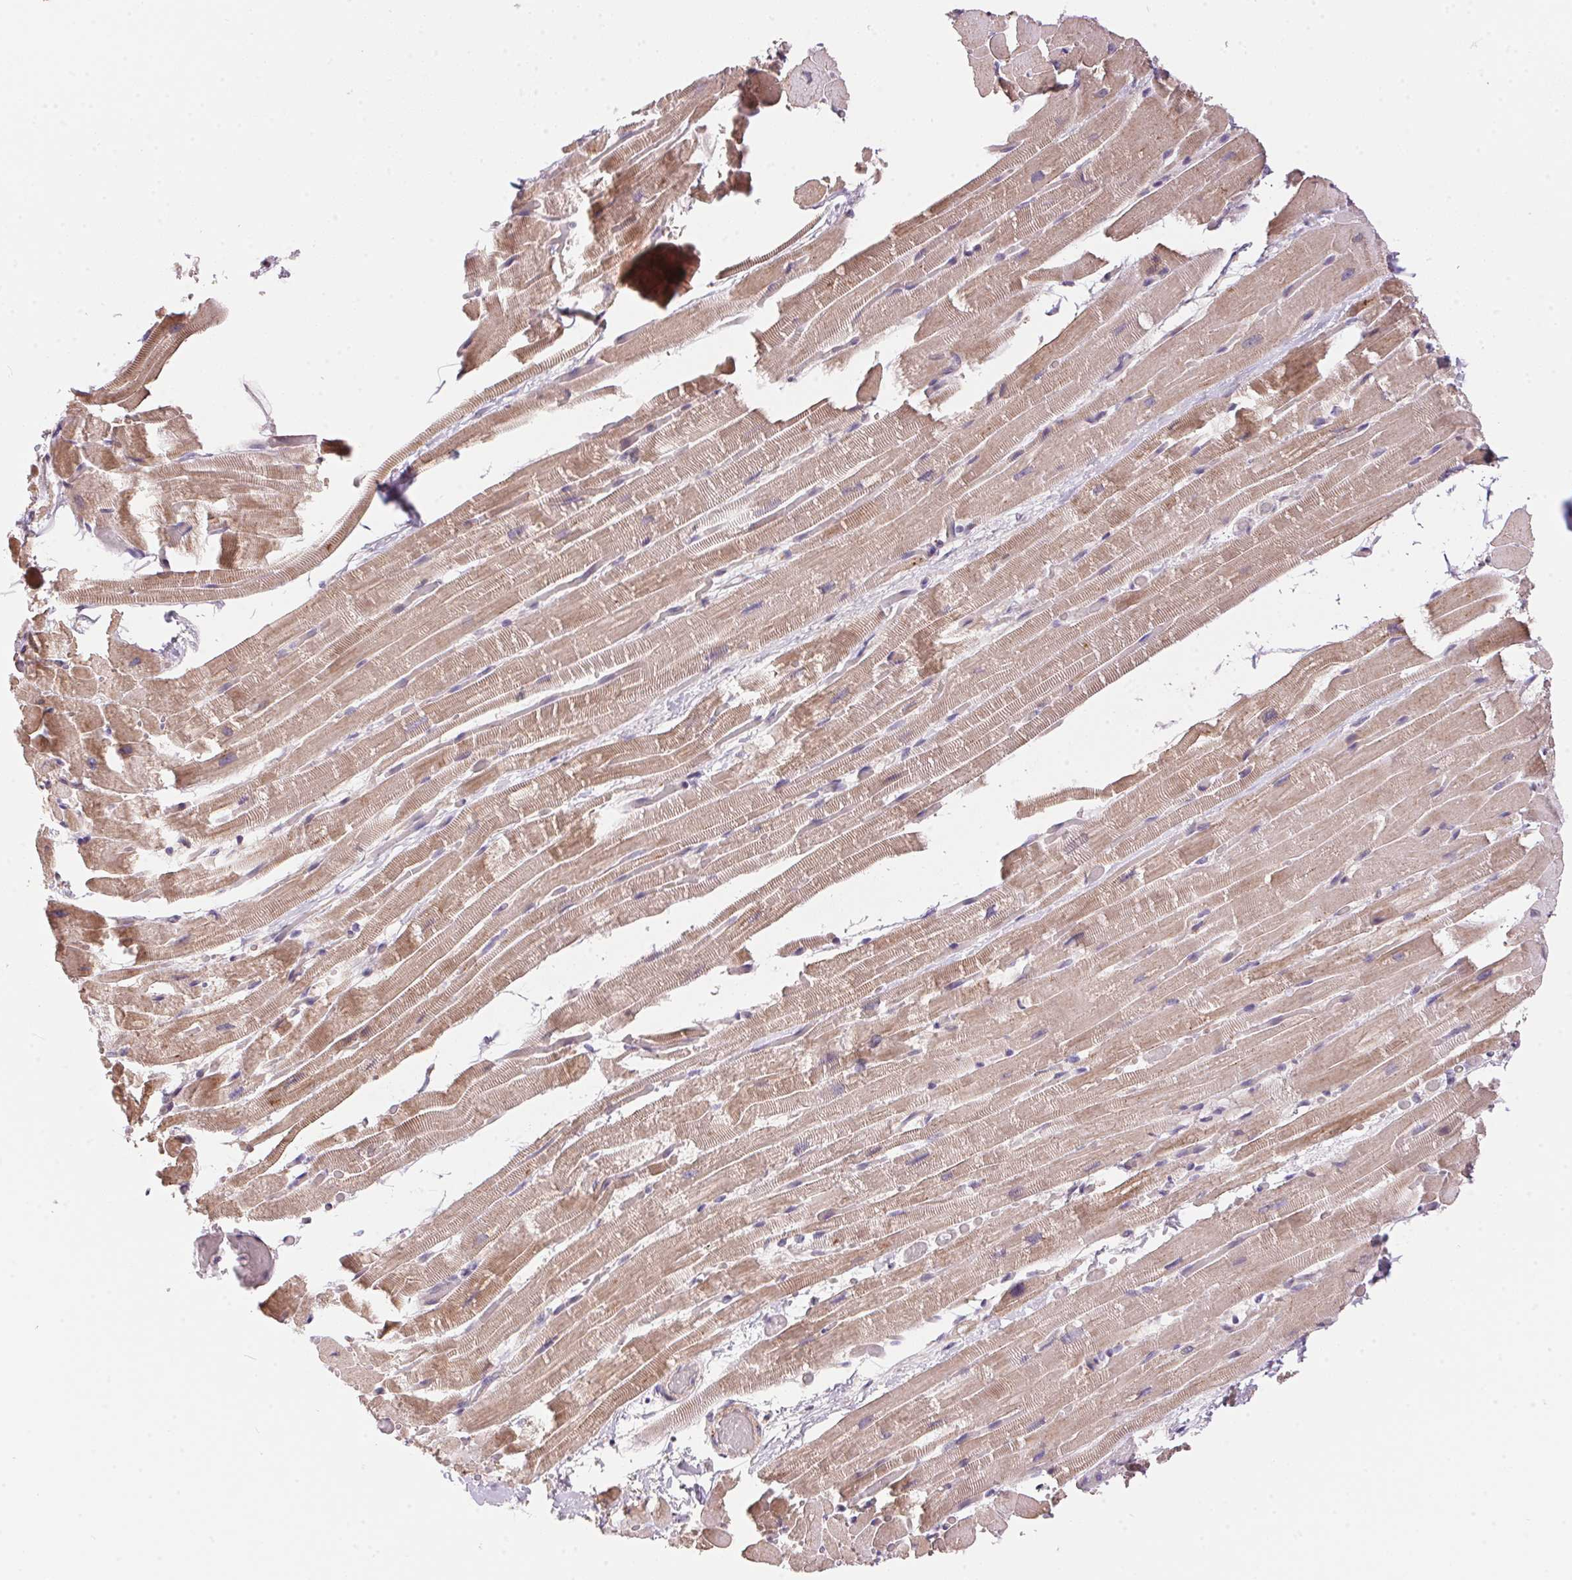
{"staining": {"intensity": "moderate", "quantity": ">75%", "location": "cytoplasmic/membranous"}, "tissue": "heart muscle", "cell_type": "Cardiomyocytes", "image_type": "normal", "snomed": [{"axis": "morphology", "description": "Normal tissue, NOS"}, {"axis": "topography", "description": "Heart"}], "caption": "Benign heart muscle demonstrates moderate cytoplasmic/membranous positivity in approximately >75% of cardiomyocytes, visualized by immunohistochemistry. The staining was performed using DAB (3,3'-diaminobenzidine) to visualize the protein expression in brown, while the nuclei were stained in blue with hematoxylin (Magnification: 20x).", "gene": "UNC13B", "patient": {"sex": "male", "age": 37}}